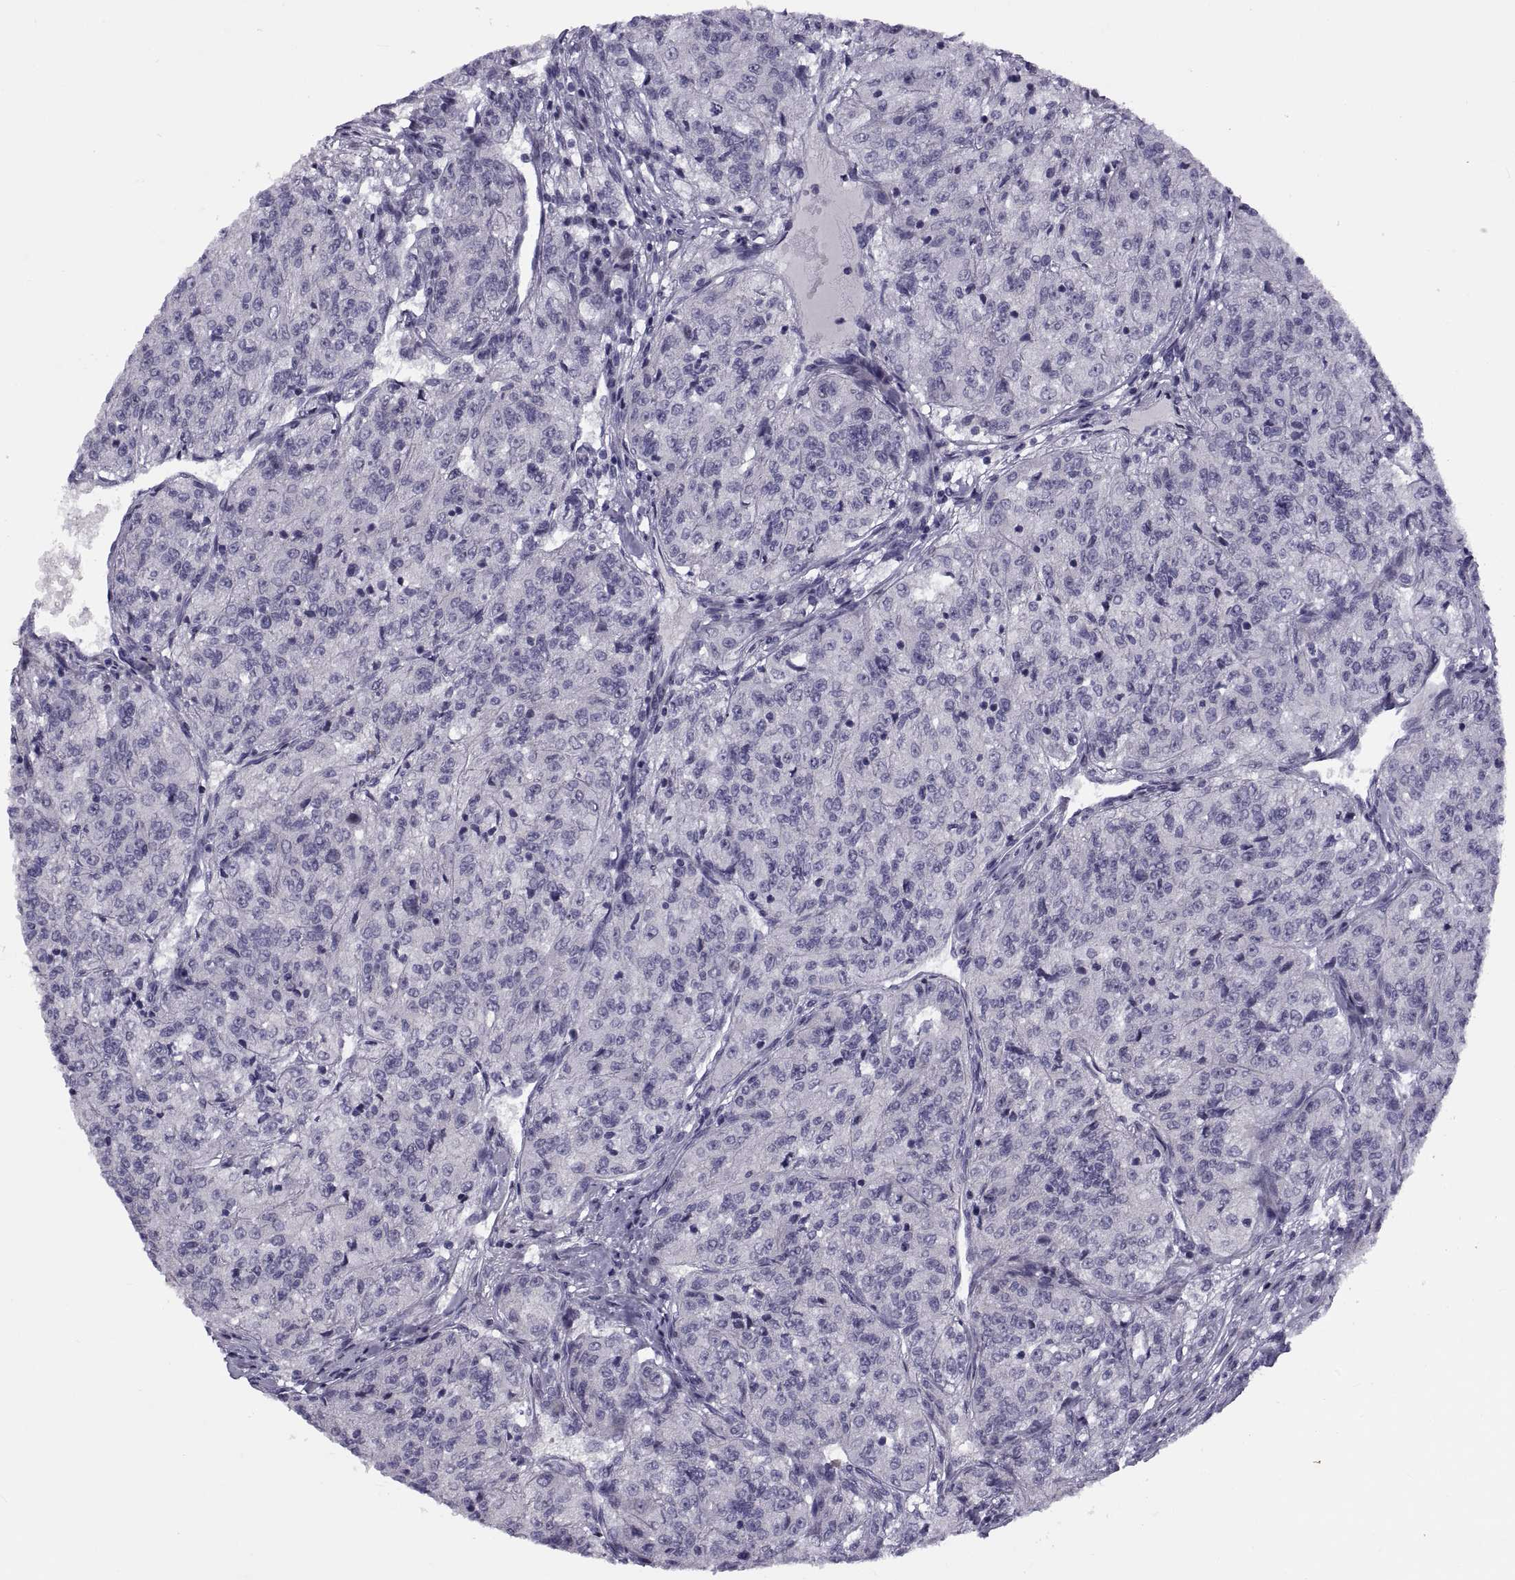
{"staining": {"intensity": "negative", "quantity": "none", "location": "none"}, "tissue": "renal cancer", "cell_type": "Tumor cells", "image_type": "cancer", "snomed": [{"axis": "morphology", "description": "Adenocarcinoma, NOS"}, {"axis": "topography", "description": "Kidney"}], "caption": "The histopathology image reveals no significant expression in tumor cells of renal adenocarcinoma.", "gene": "TMEM158", "patient": {"sex": "female", "age": 63}}